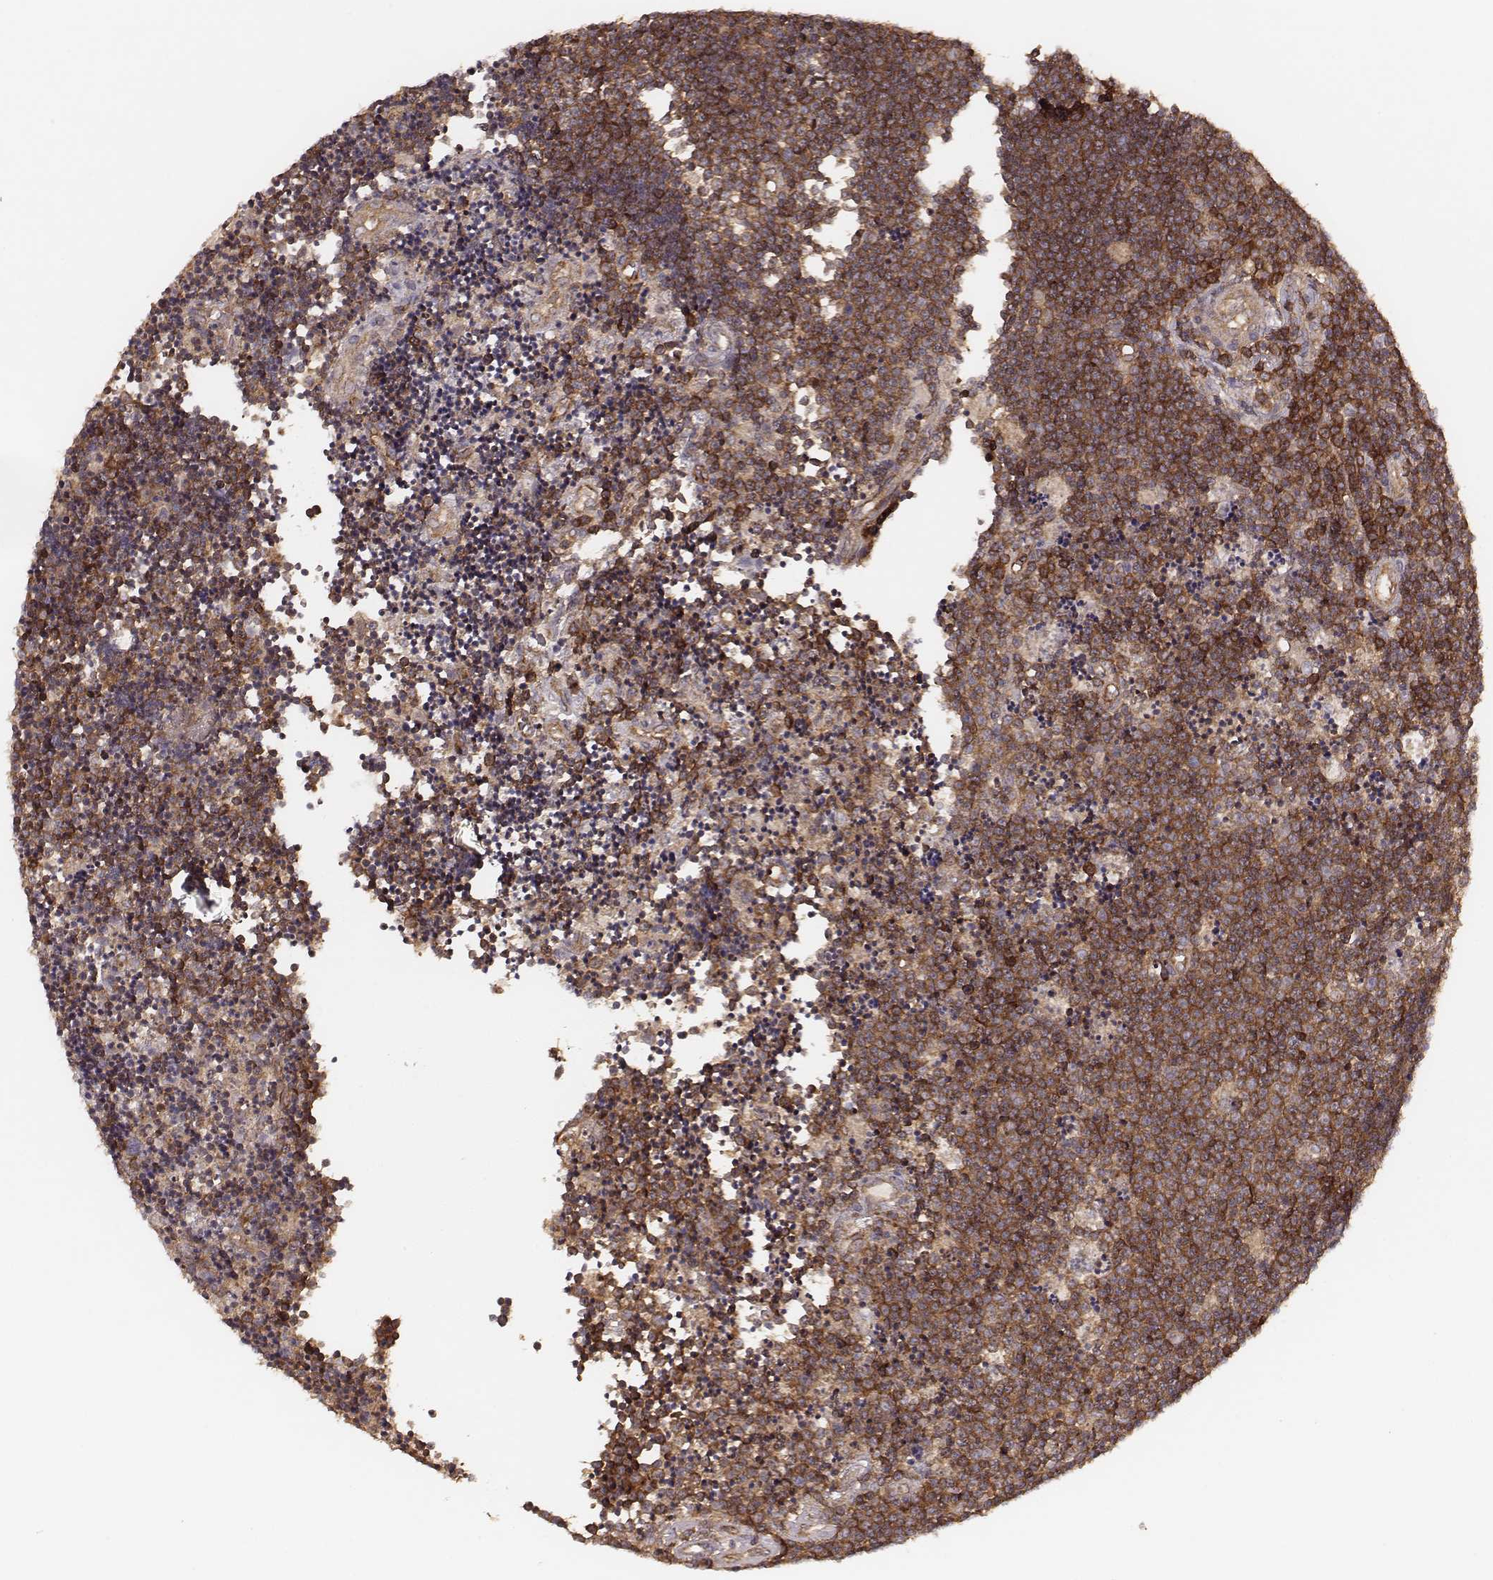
{"staining": {"intensity": "strong", "quantity": ">75%", "location": "cytoplasmic/membranous"}, "tissue": "lymphoma", "cell_type": "Tumor cells", "image_type": "cancer", "snomed": [{"axis": "morphology", "description": "Malignant lymphoma, non-Hodgkin's type, Low grade"}, {"axis": "topography", "description": "Brain"}], "caption": "This photomicrograph displays immunohistochemistry staining of human low-grade malignant lymphoma, non-Hodgkin's type, with high strong cytoplasmic/membranous positivity in about >75% of tumor cells.", "gene": "CARS1", "patient": {"sex": "female", "age": 66}}